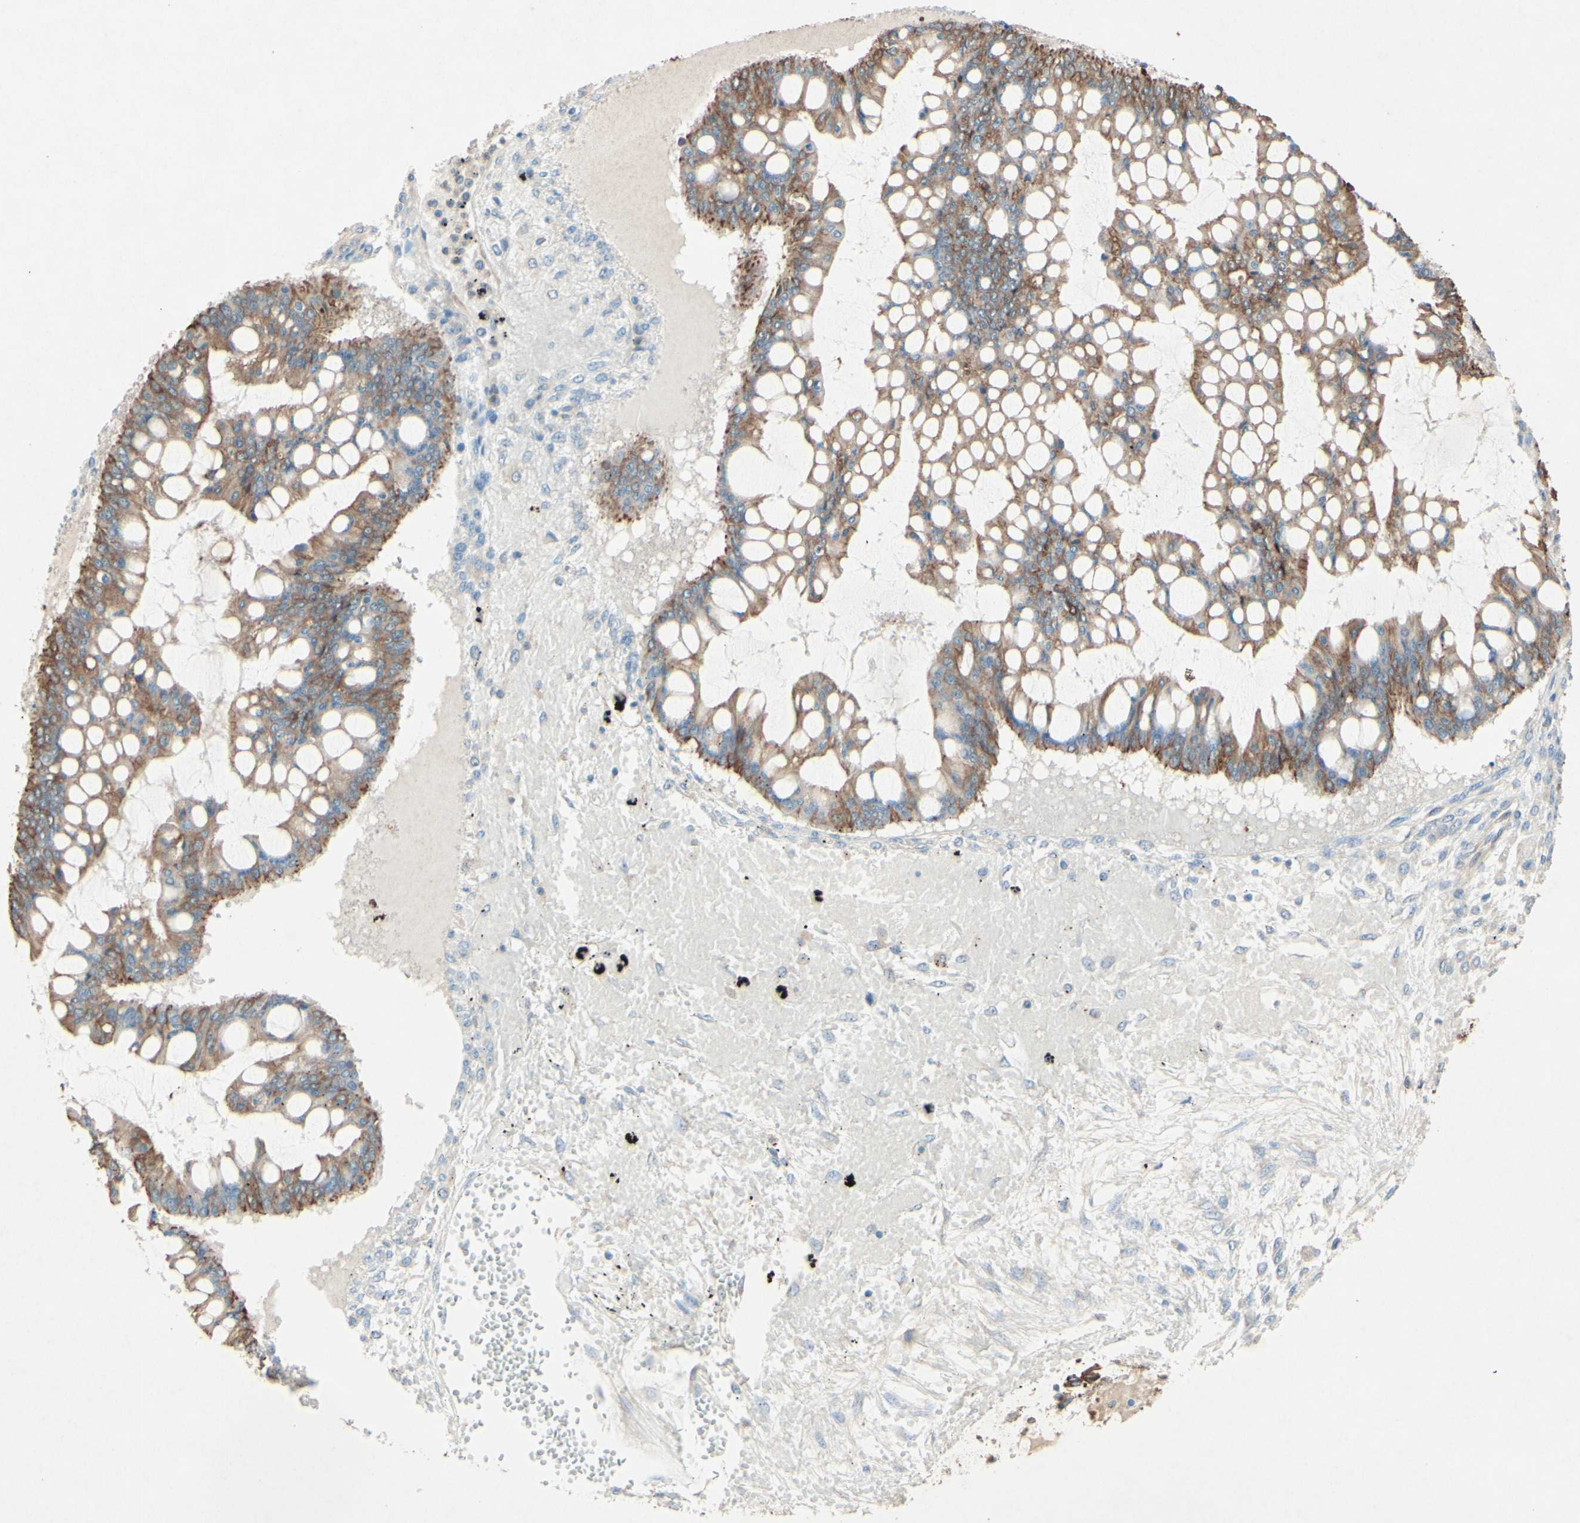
{"staining": {"intensity": "moderate", "quantity": ">75%", "location": "cytoplasmic/membranous"}, "tissue": "ovarian cancer", "cell_type": "Tumor cells", "image_type": "cancer", "snomed": [{"axis": "morphology", "description": "Cystadenocarcinoma, mucinous, NOS"}, {"axis": "topography", "description": "Ovary"}], "caption": "High-power microscopy captured an immunohistochemistry micrograph of ovarian cancer, revealing moderate cytoplasmic/membranous expression in about >75% of tumor cells. The staining is performed using DAB brown chromogen to label protein expression. The nuclei are counter-stained blue using hematoxylin.", "gene": "MTM1", "patient": {"sex": "female", "age": 73}}